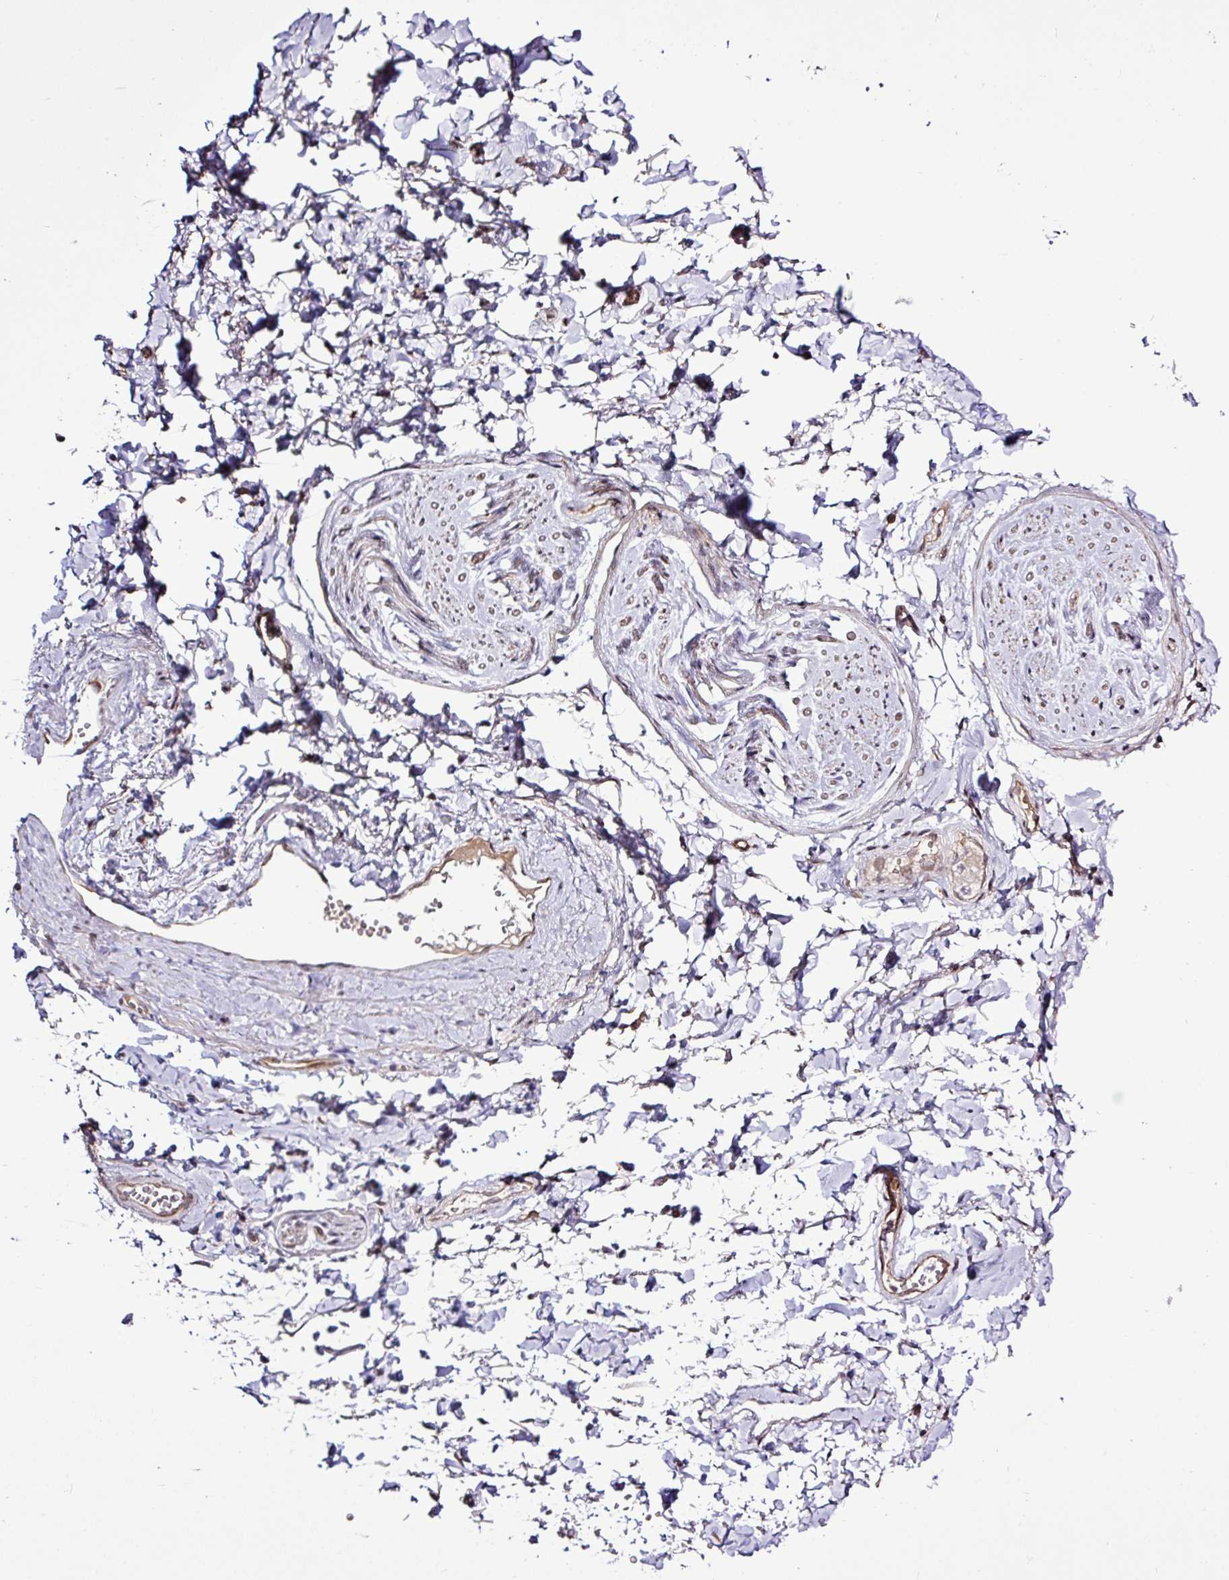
{"staining": {"intensity": "moderate", "quantity": "25%-75%", "location": "nuclear"}, "tissue": "soft tissue", "cell_type": "Fibroblasts", "image_type": "normal", "snomed": [{"axis": "morphology", "description": "Normal tissue, NOS"}, {"axis": "topography", "description": "Vulva"}, {"axis": "topography", "description": "Vagina"}, {"axis": "topography", "description": "Peripheral nerve tissue"}], "caption": "Protein expression analysis of benign human soft tissue reveals moderate nuclear staining in about 25%-75% of fibroblasts. (Brightfield microscopy of DAB IHC at high magnification).", "gene": "ITPKC", "patient": {"sex": "female", "age": 66}}